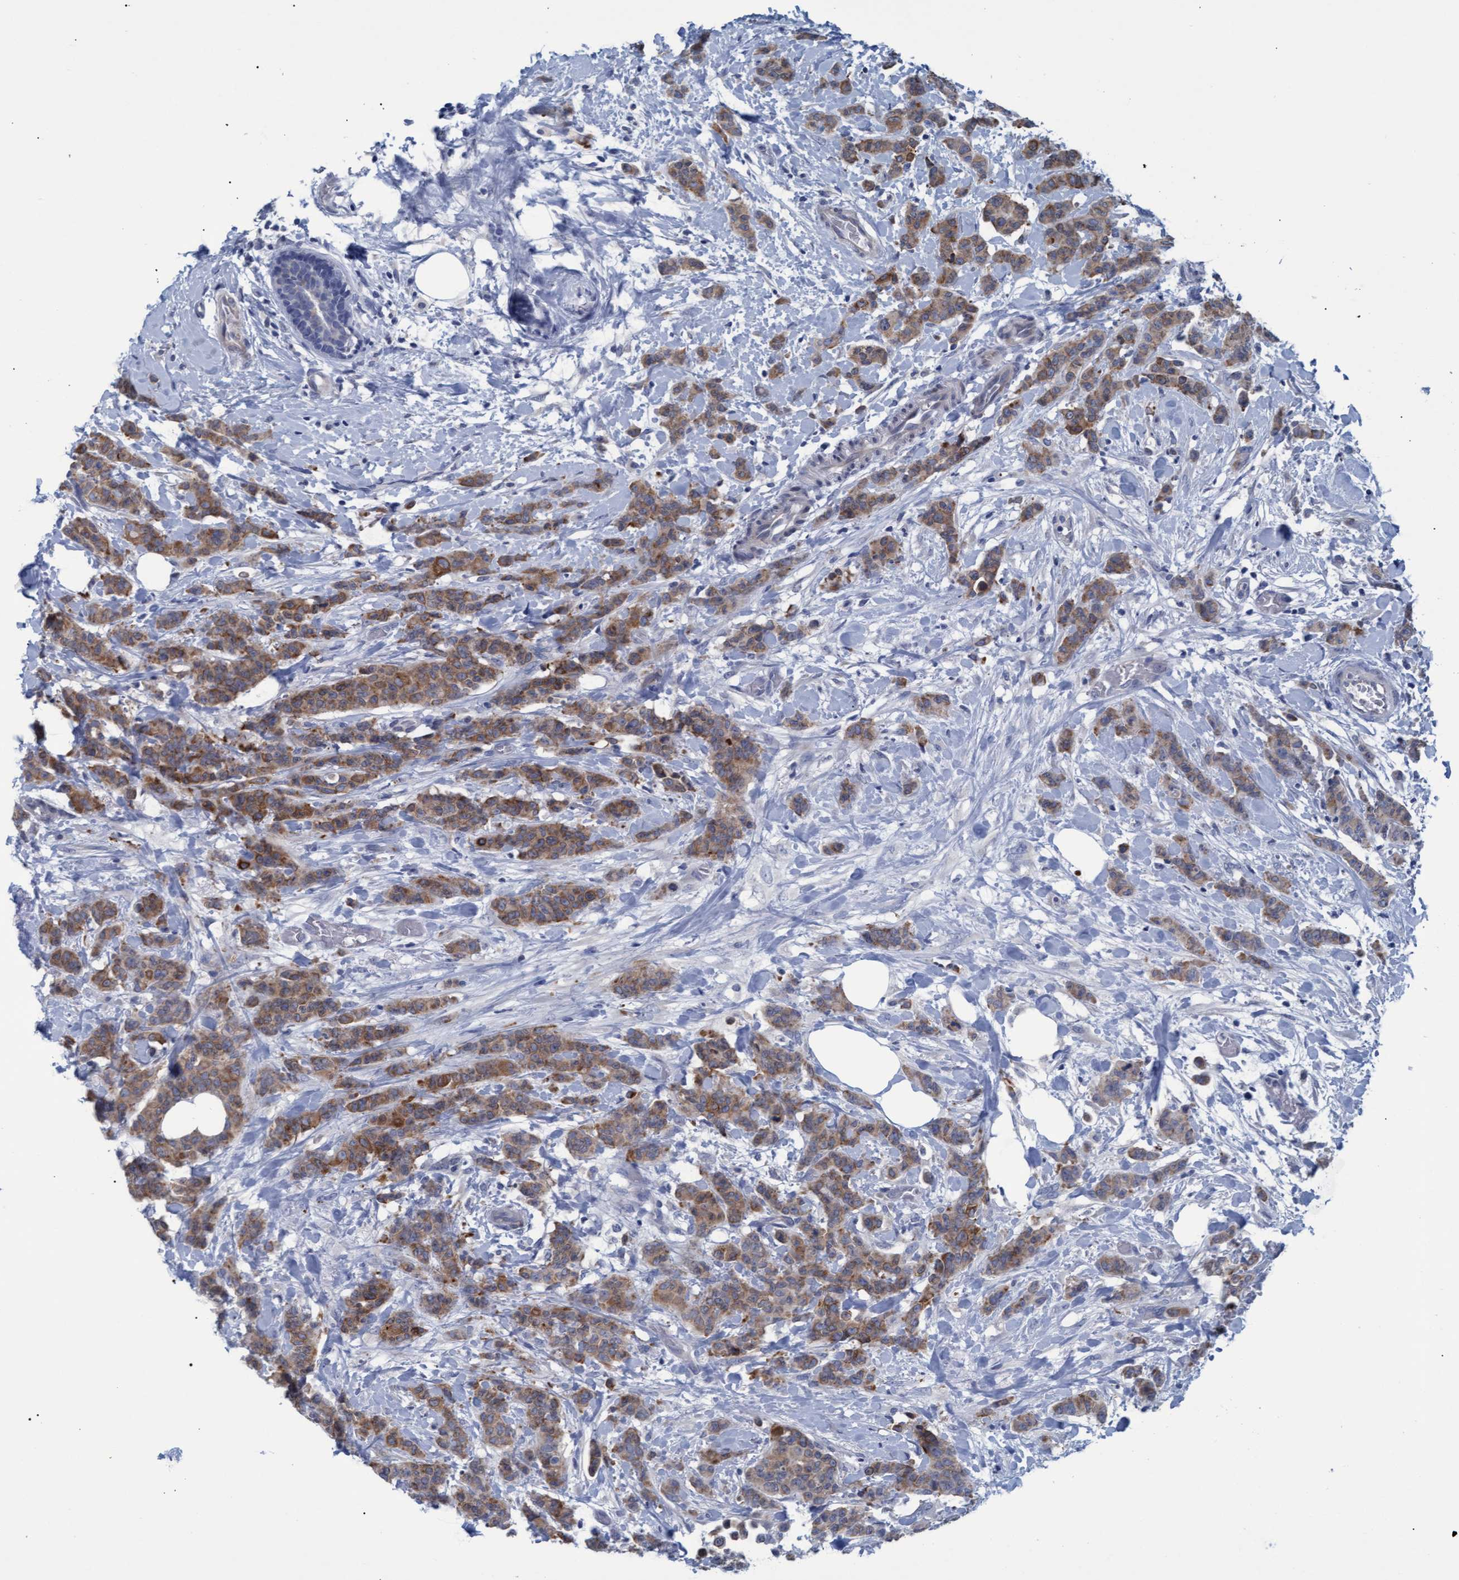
{"staining": {"intensity": "moderate", "quantity": ">75%", "location": "cytoplasmic/membranous"}, "tissue": "breast cancer", "cell_type": "Tumor cells", "image_type": "cancer", "snomed": [{"axis": "morphology", "description": "Normal tissue, NOS"}, {"axis": "morphology", "description": "Duct carcinoma"}, {"axis": "topography", "description": "Breast"}], "caption": "Brown immunohistochemical staining in human breast cancer demonstrates moderate cytoplasmic/membranous expression in approximately >75% of tumor cells. The protein of interest is shown in brown color, while the nuclei are stained blue.", "gene": "SSTR3", "patient": {"sex": "female", "age": 40}}